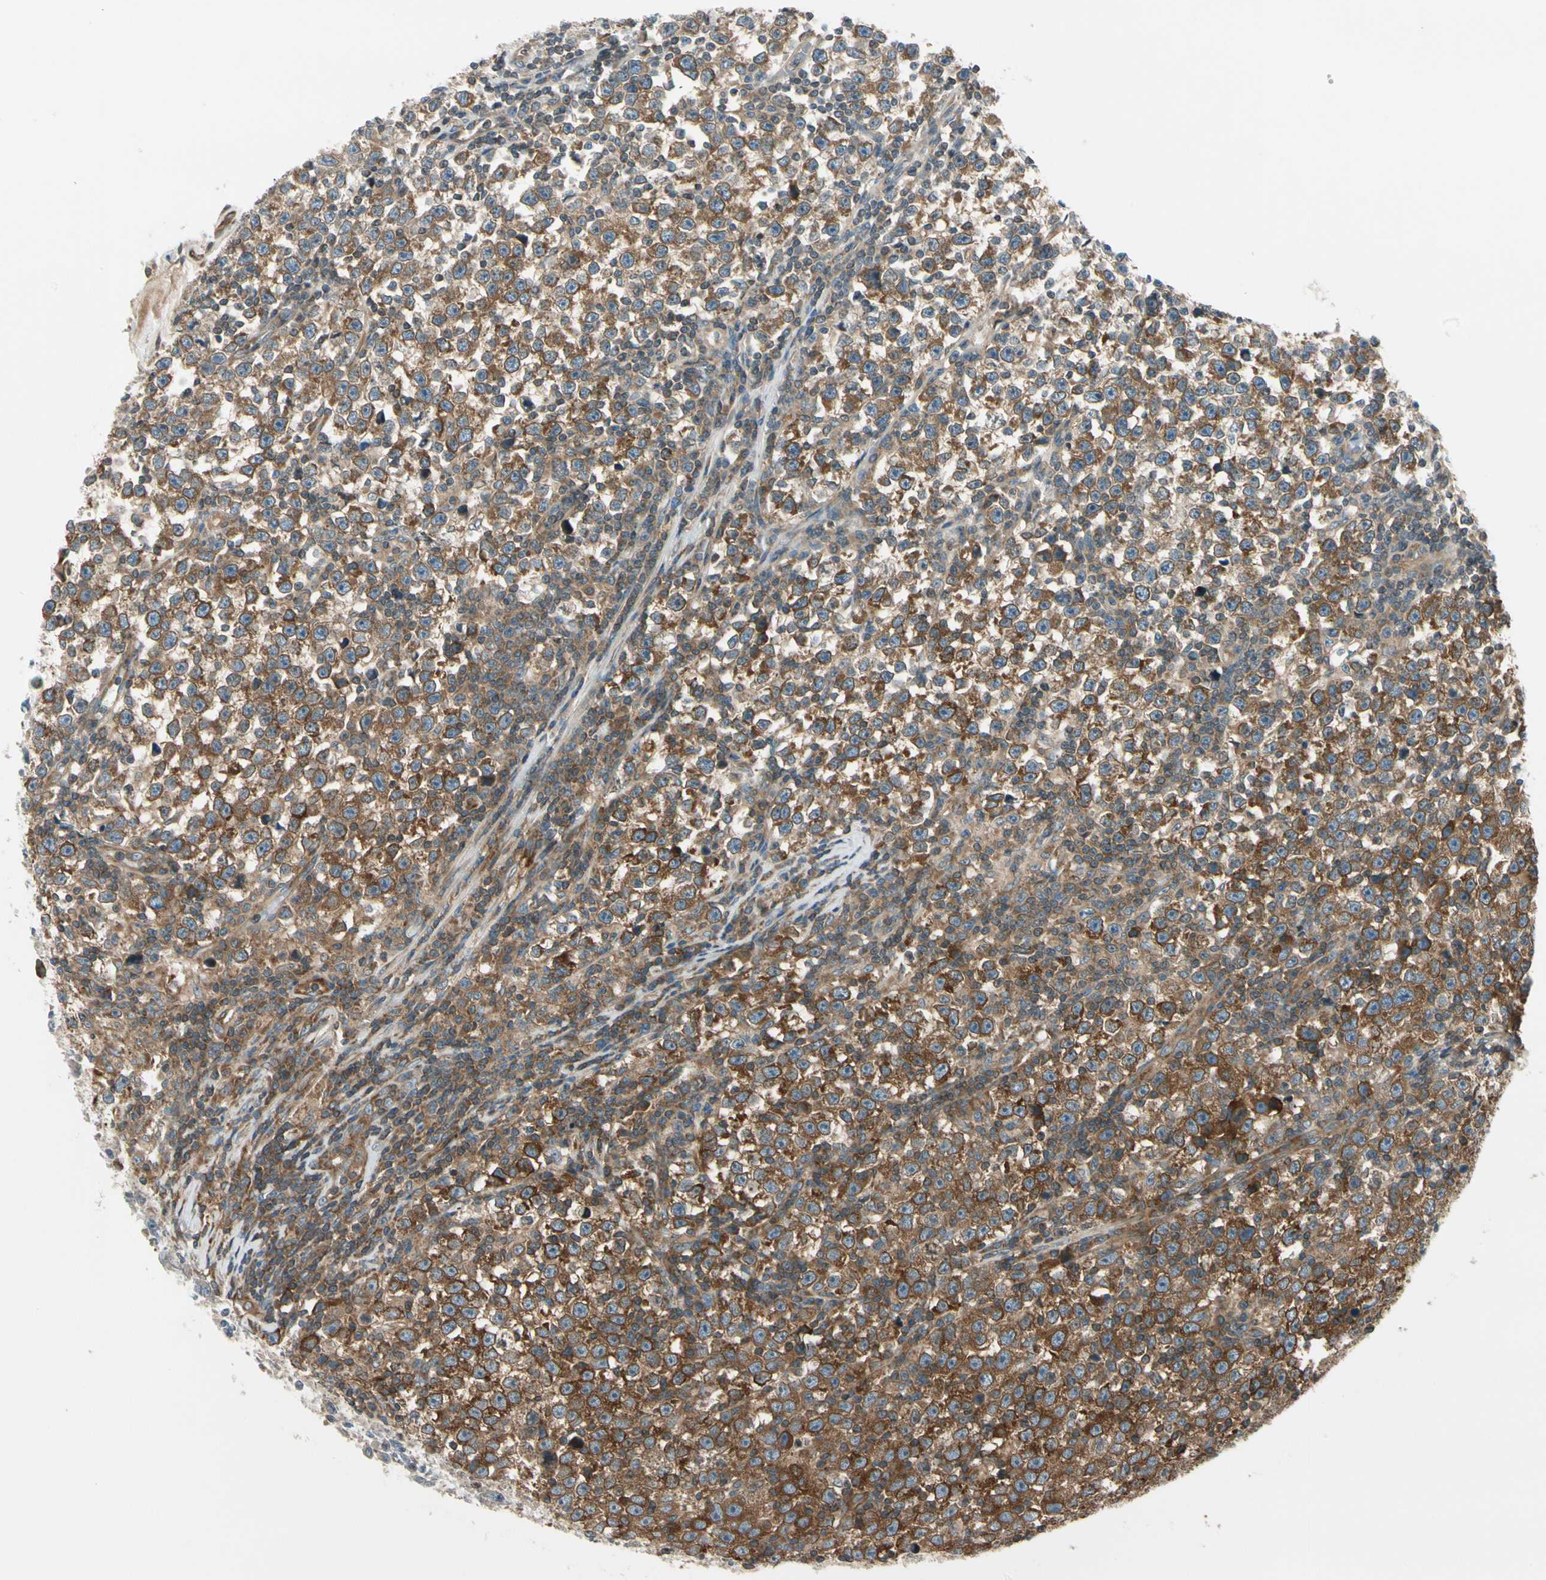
{"staining": {"intensity": "strong", "quantity": ">75%", "location": "cytoplasmic/membranous"}, "tissue": "testis cancer", "cell_type": "Tumor cells", "image_type": "cancer", "snomed": [{"axis": "morphology", "description": "Seminoma, NOS"}, {"axis": "topography", "description": "Testis"}], "caption": "The image displays immunohistochemical staining of testis cancer (seminoma). There is strong cytoplasmic/membranous positivity is appreciated in approximately >75% of tumor cells. (IHC, brightfield microscopy, high magnification).", "gene": "TRIO", "patient": {"sex": "male", "age": 43}}